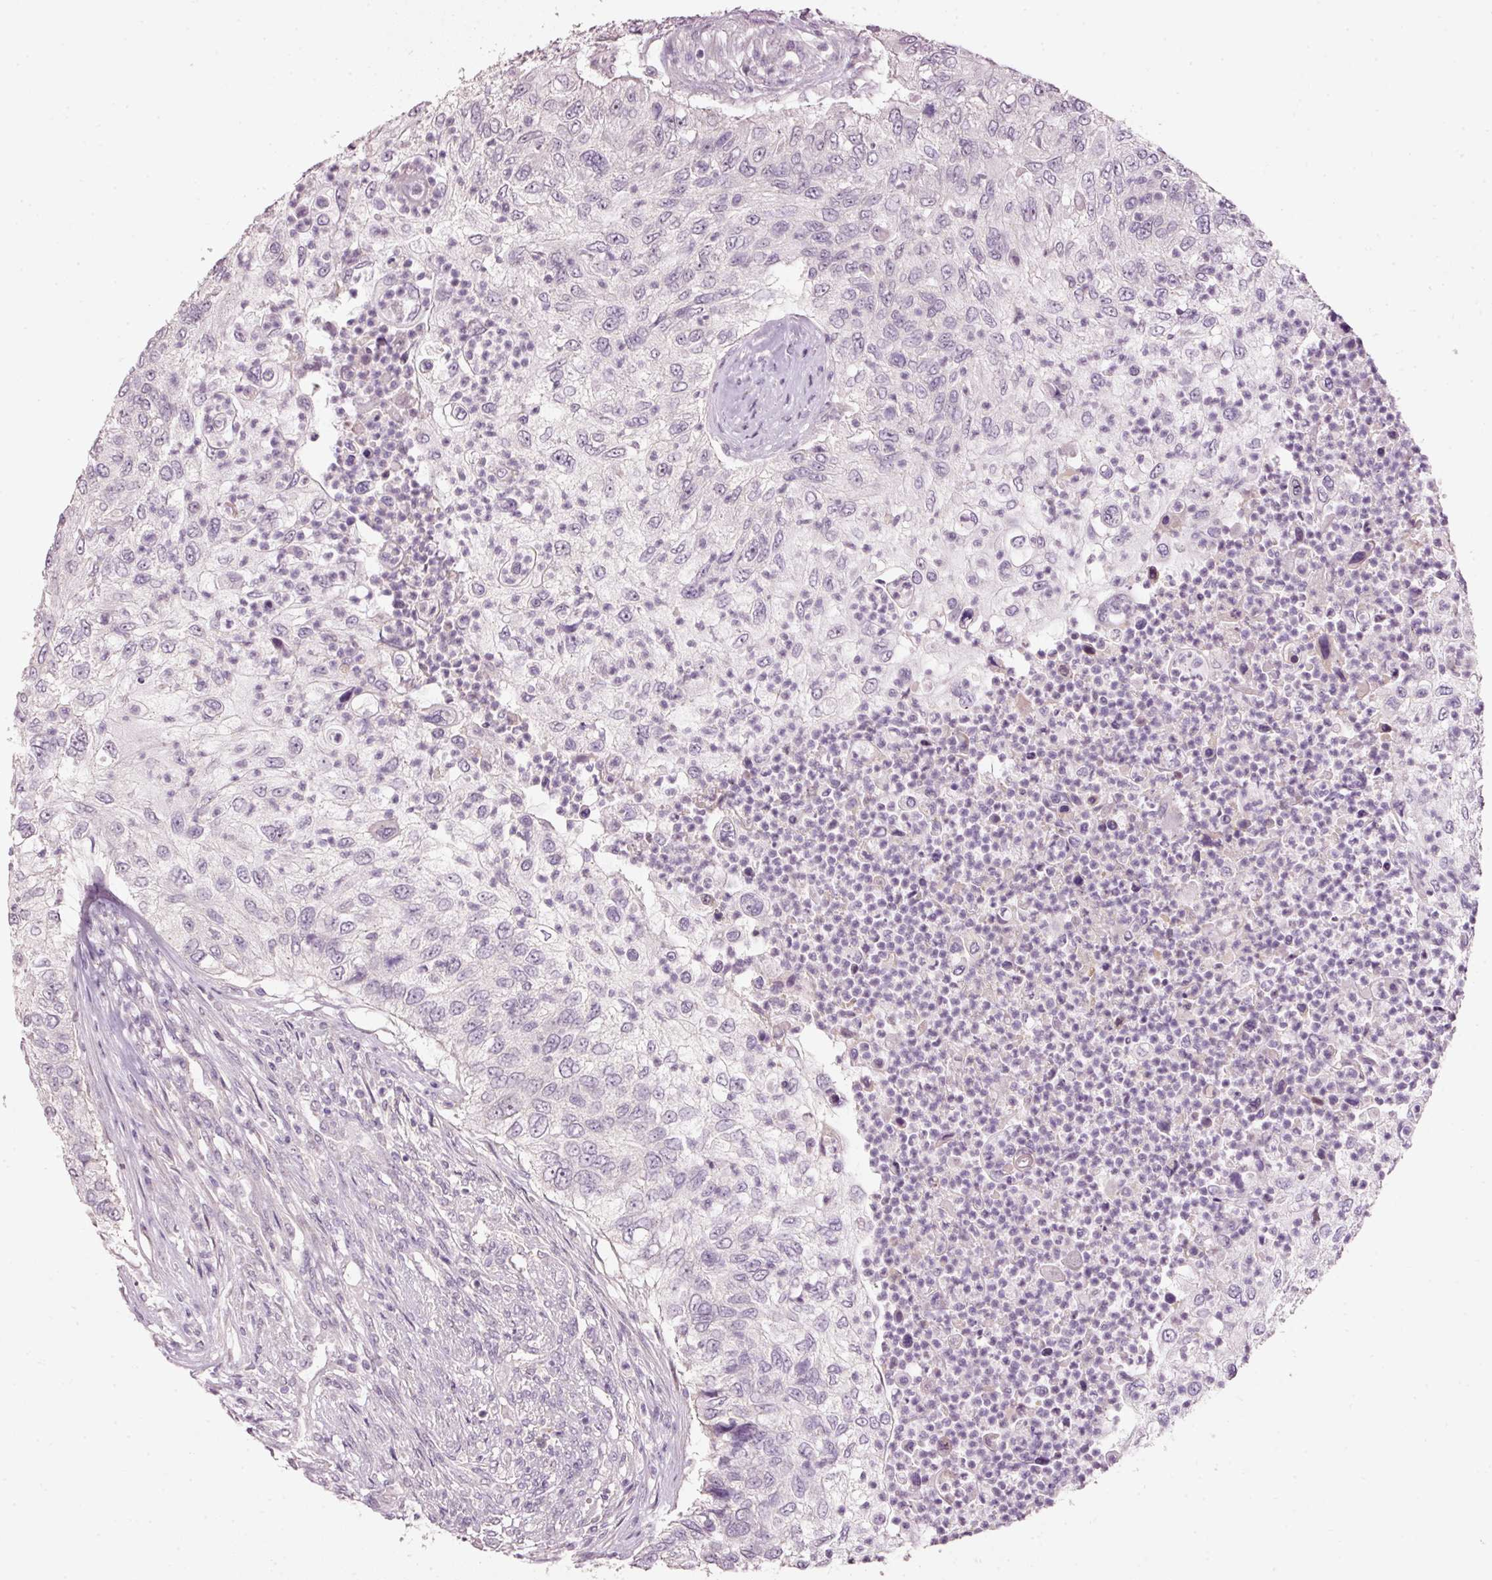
{"staining": {"intensity": "negative", "quantity": "none", "location": "none"}, "tissue": "urothelial cancer", "cell_type": "Tumor cells", "image_type": "cancer", "snomed": [{"axis": "morphology", "description": "Urothelial carcinoma, High grade"}, {"axis": "topography", "description": "Urinary bladder"}], "caption": "Tumor cells are negative for brown protein staining in high-grade urothelial carcinoma.", "gene": "TOB2", "patient": {"sex": "female", "age": 60}}